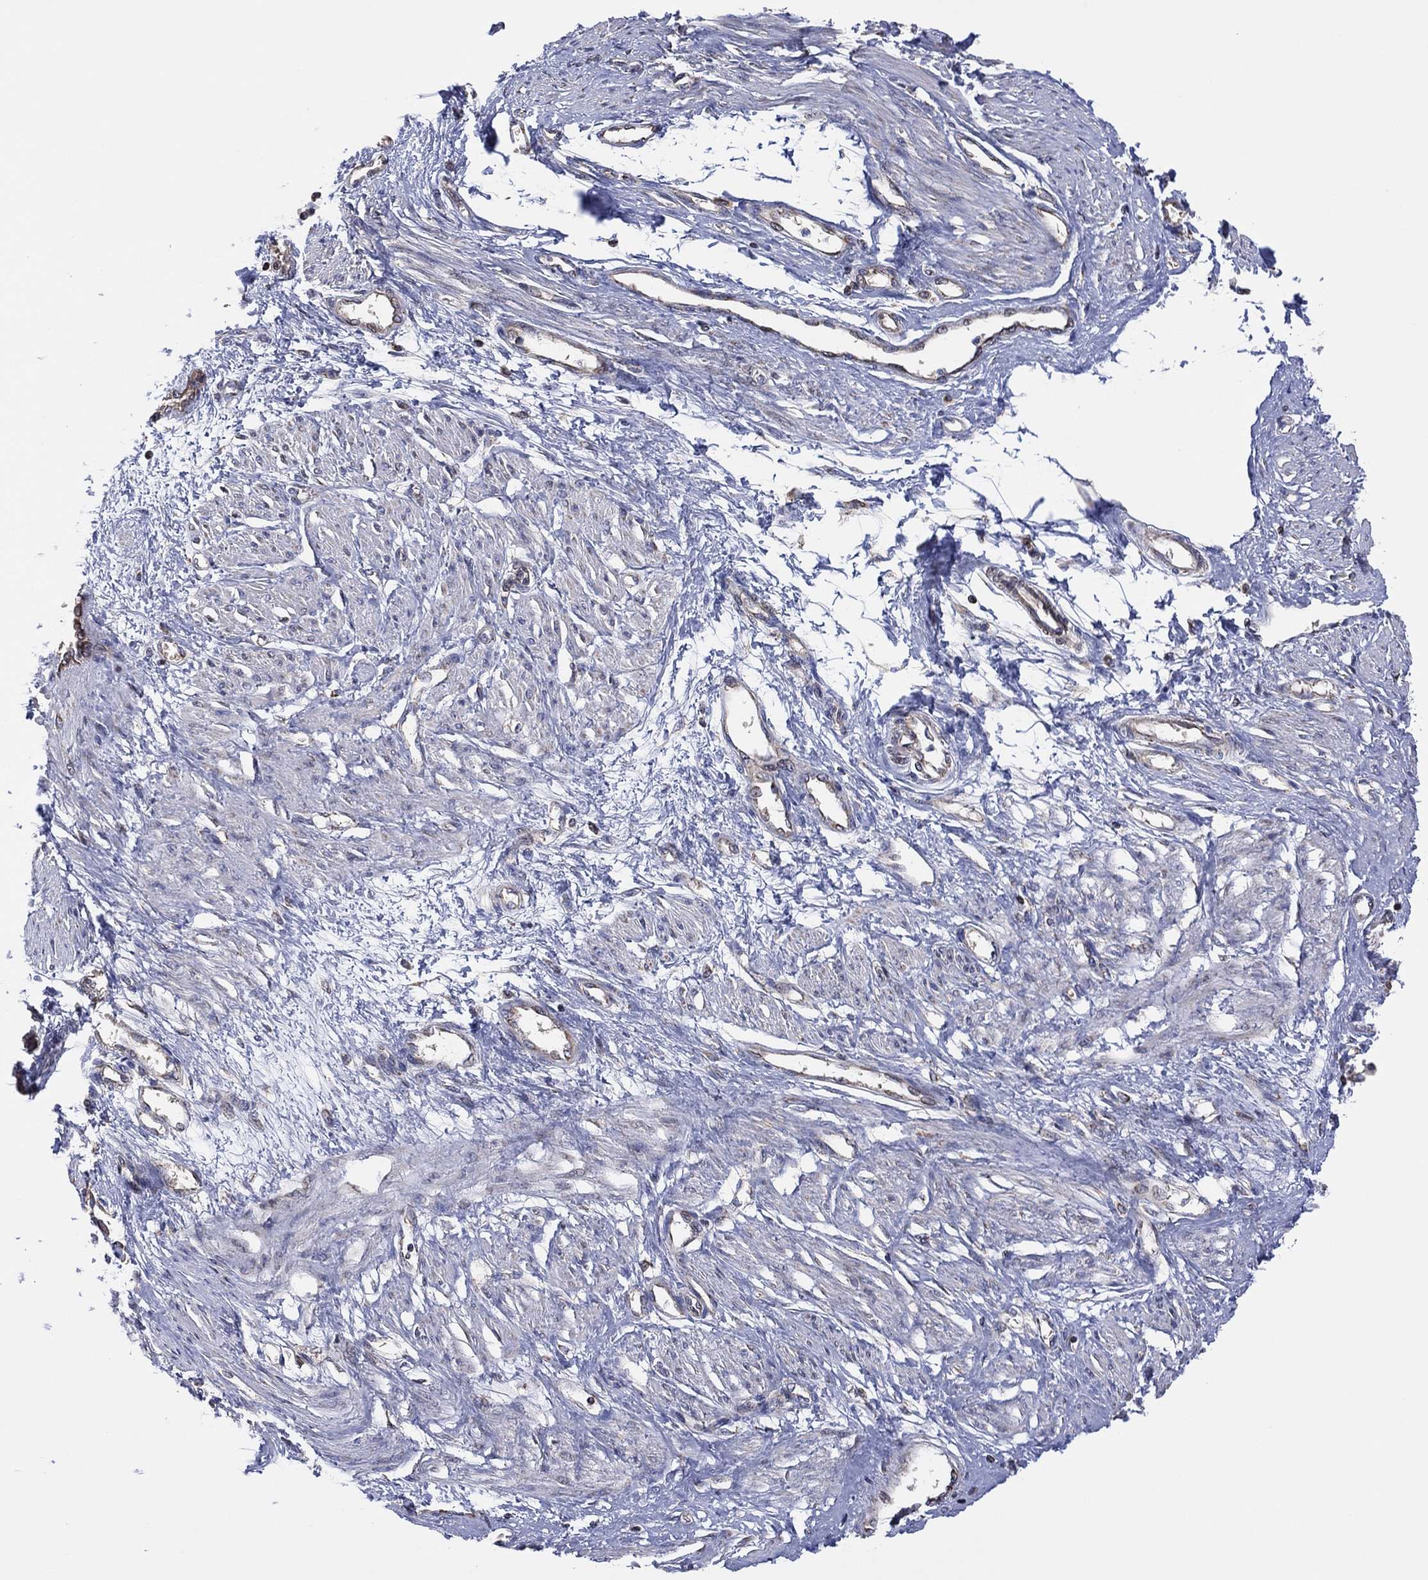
{"staining": {"intensity": "negative", "quantity": "none", "location": "none"}, "tissue": "smooth muscle", "cell_type": "Smooth muscle cells", "image_type": "normal", "snomed": [{"axis": "morphology", "description": "Normal tissue, NOS"}, {"axis": "topography", "description": "Smooth muscle"}, {"axis": "topography", "description": "Uterus"}], "caption": "Smooth muscle stained for a protein using immunohistochemistry (IHC) shows no staining smooth muscle cells.", "gene": "PIDD1", "patient": {"sex": "female", "age": 39}}